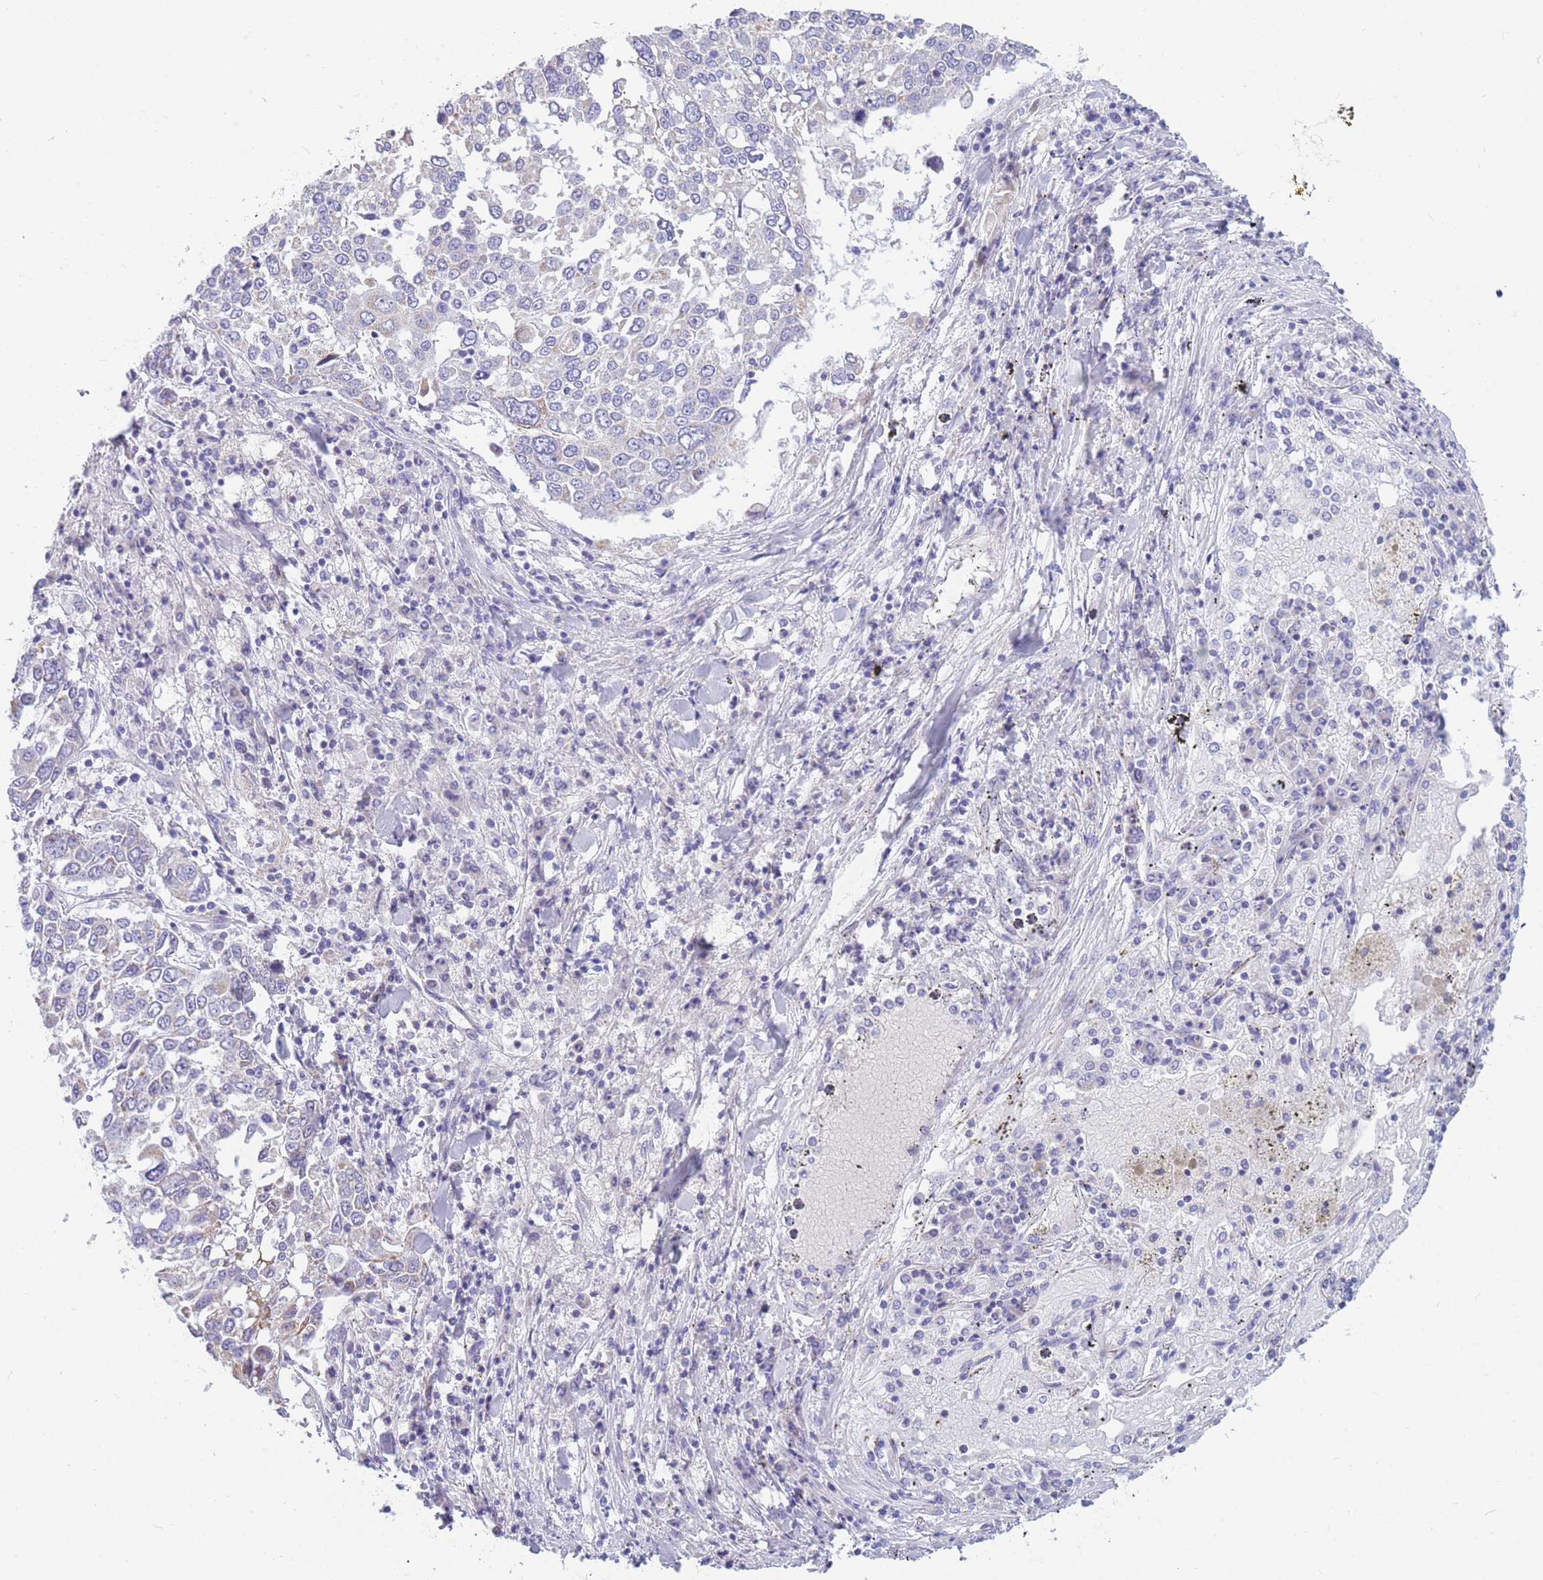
{"staining": {"intensity": "negative", "quantity": "none", "location": "none"}, "tissue": "lung cancer", "cell_type": "Tumor cells", "image_type": "cancer", "snomed": [{"axis": "morphology", "description": "Squamous cell carcinoma, NOS"}, {"axis": "topography", "description": "Lung"}], "caption": "There is no significant positivity in tumor cells of lung squamous cell carcinoma. (DAB IHC with hematoxylin counter stain).", "gene": "DHRS11", "patient": {"sex": "male", "age": 65}}